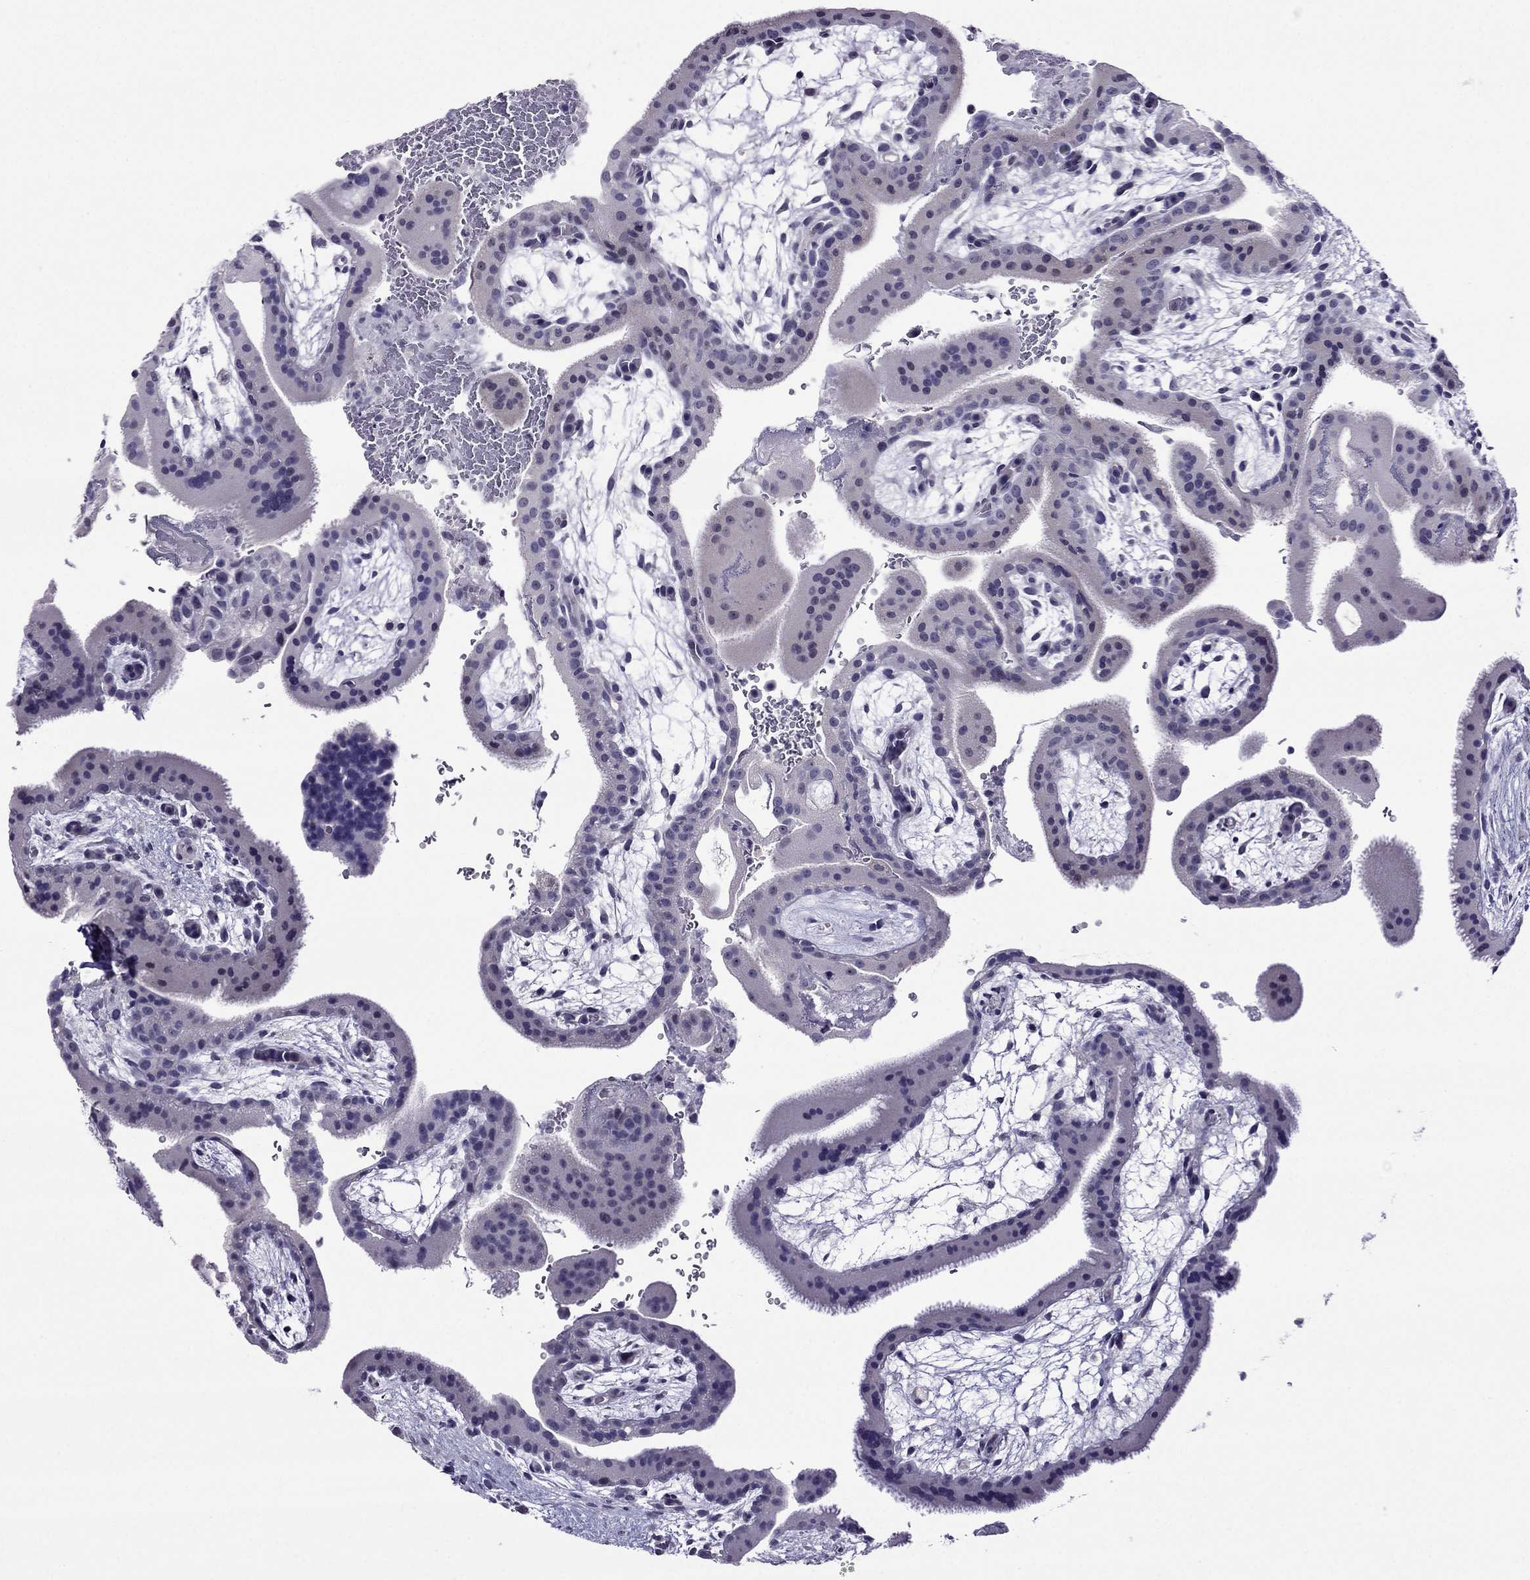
{"staining": {"intensity": "negative", "quantity": "none", "location": "none"}, "tissue": "placenta", "cell_type": "Decidual cells", "image_type": "normal", "snomed": [{"axis": "morphology", "description": "Normal tissue, NOS"}, {"axis": "topography", "description": "Placenta"}], "caption": "This photomicrograph is of unremarkable placenta stained with immunohistochemistry (IHC) to label a protein in brown with the nuclei are counter-stained blue. There is no expression in decidual cells. (DAB (3,3'-diaminobenzidine) immunohistochemistry (IHC) visualized using brightfield microscopy, high magnification).", "gene": "SPTBN4", "patient": {"sex": "female", "age": 19}}